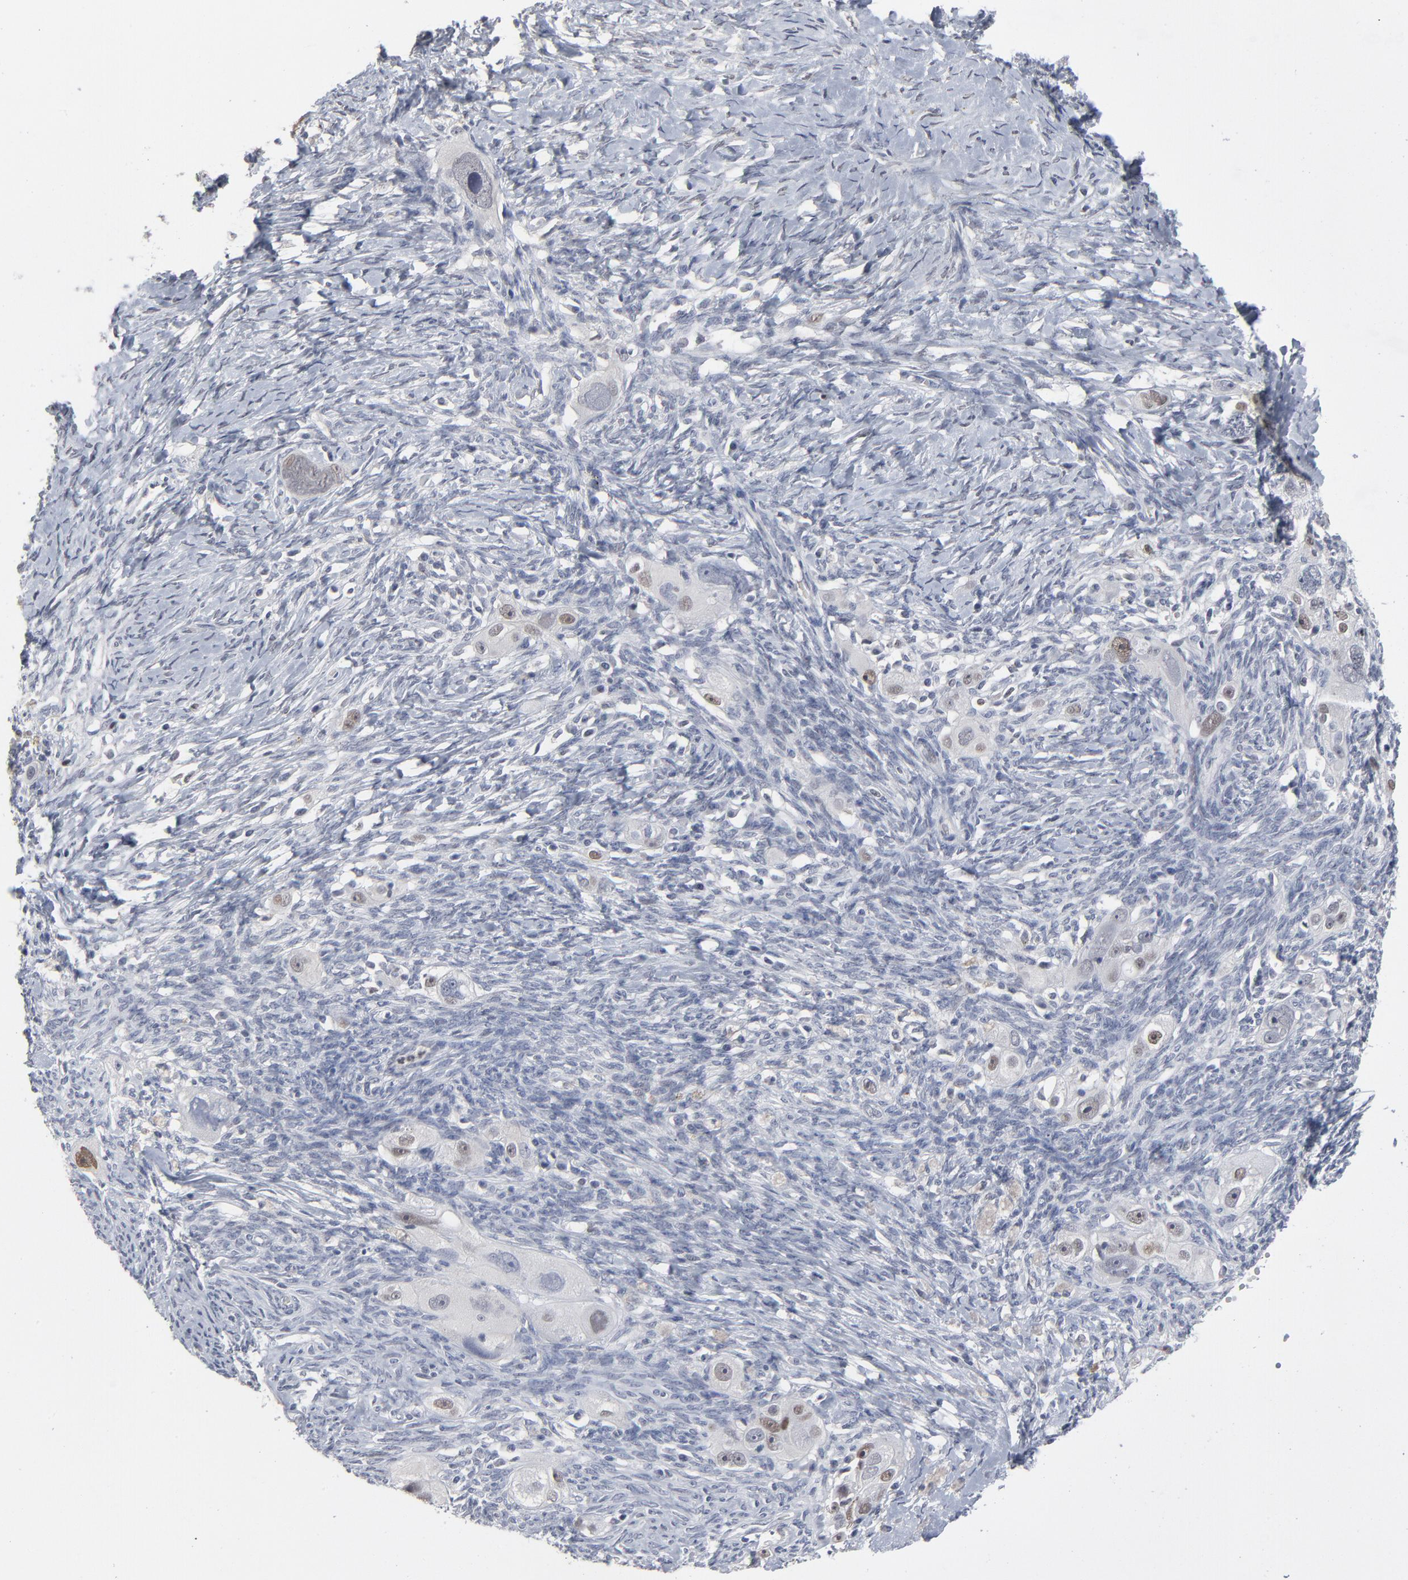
{"staining": {"intensity": "weak", "quantity": "<25%", "location": "nuclear"}, "tissue": "ovarian cancer", "cell_type": "Tumor cells", "image_type": "cancer", "snomed": [{"axis": "morphology", "description": "Normal tissue, NOS"}, {"axis": "morphology", "description": "Cystadenocarcinoma, serous, NOS"}, {"axis": "topography", "description": "Ovary"}], "caption": "Immunohistochemical staining of ovarian cancer displays no significant expression in tumor cells.", "gene": "FOXN2", "patient": {"sex": "female", "age": 62}}